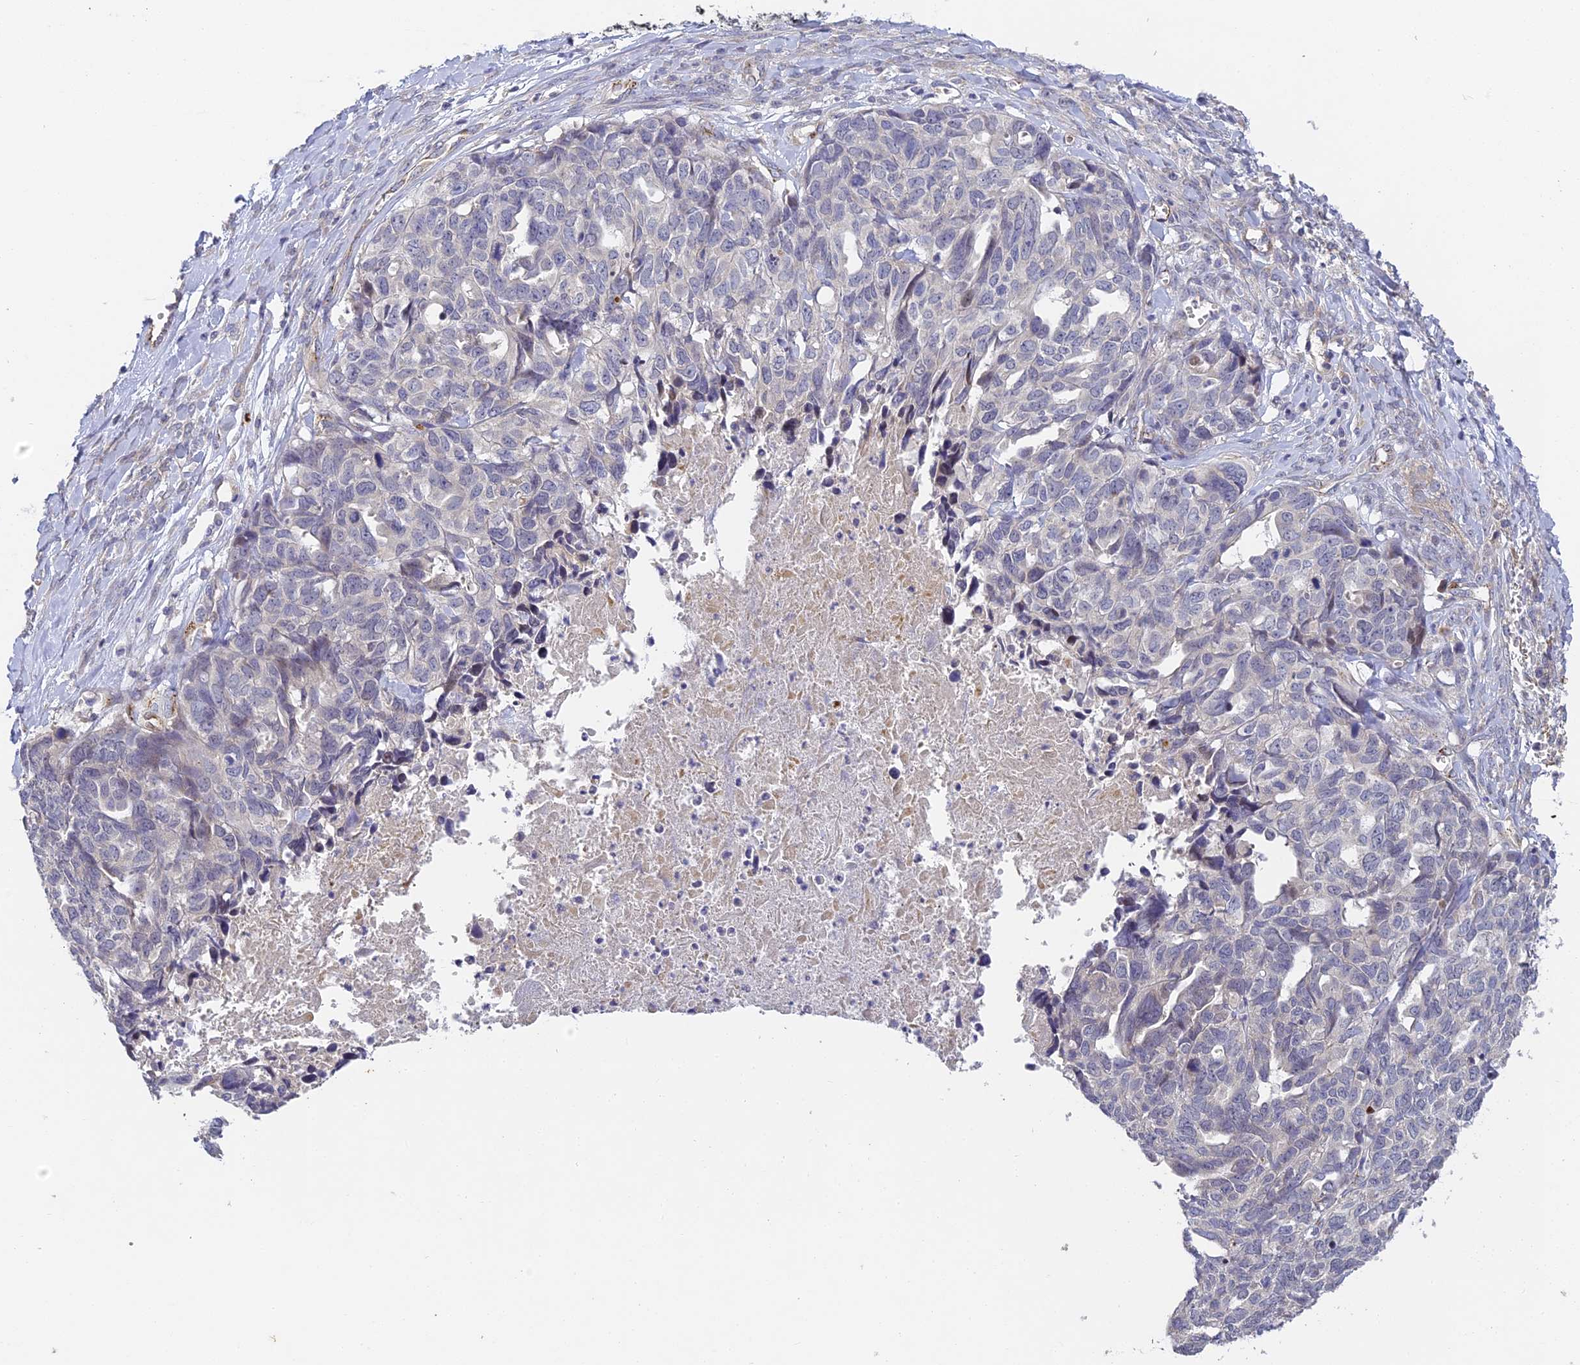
{"staining": {"intensity": "negative", "quantity": "none", "location": "none"}, "tissue": "ovarian cancer", "cell_type": "Tumor cells", "image_type": "cancer", "snomed": [{"axis": "morphology", "description": "Cystadenocarcinoma, serous, NOS"}, {"axis": "topography", "description": "Ovary"}], "caption": "DAB immunohistochemical staining of serous cystadenocarcinoma (ovarian) shows no significant expression in tumor cells.", "gene": "DNAAF10", "patient": {"sex": "female", "age": 79}}